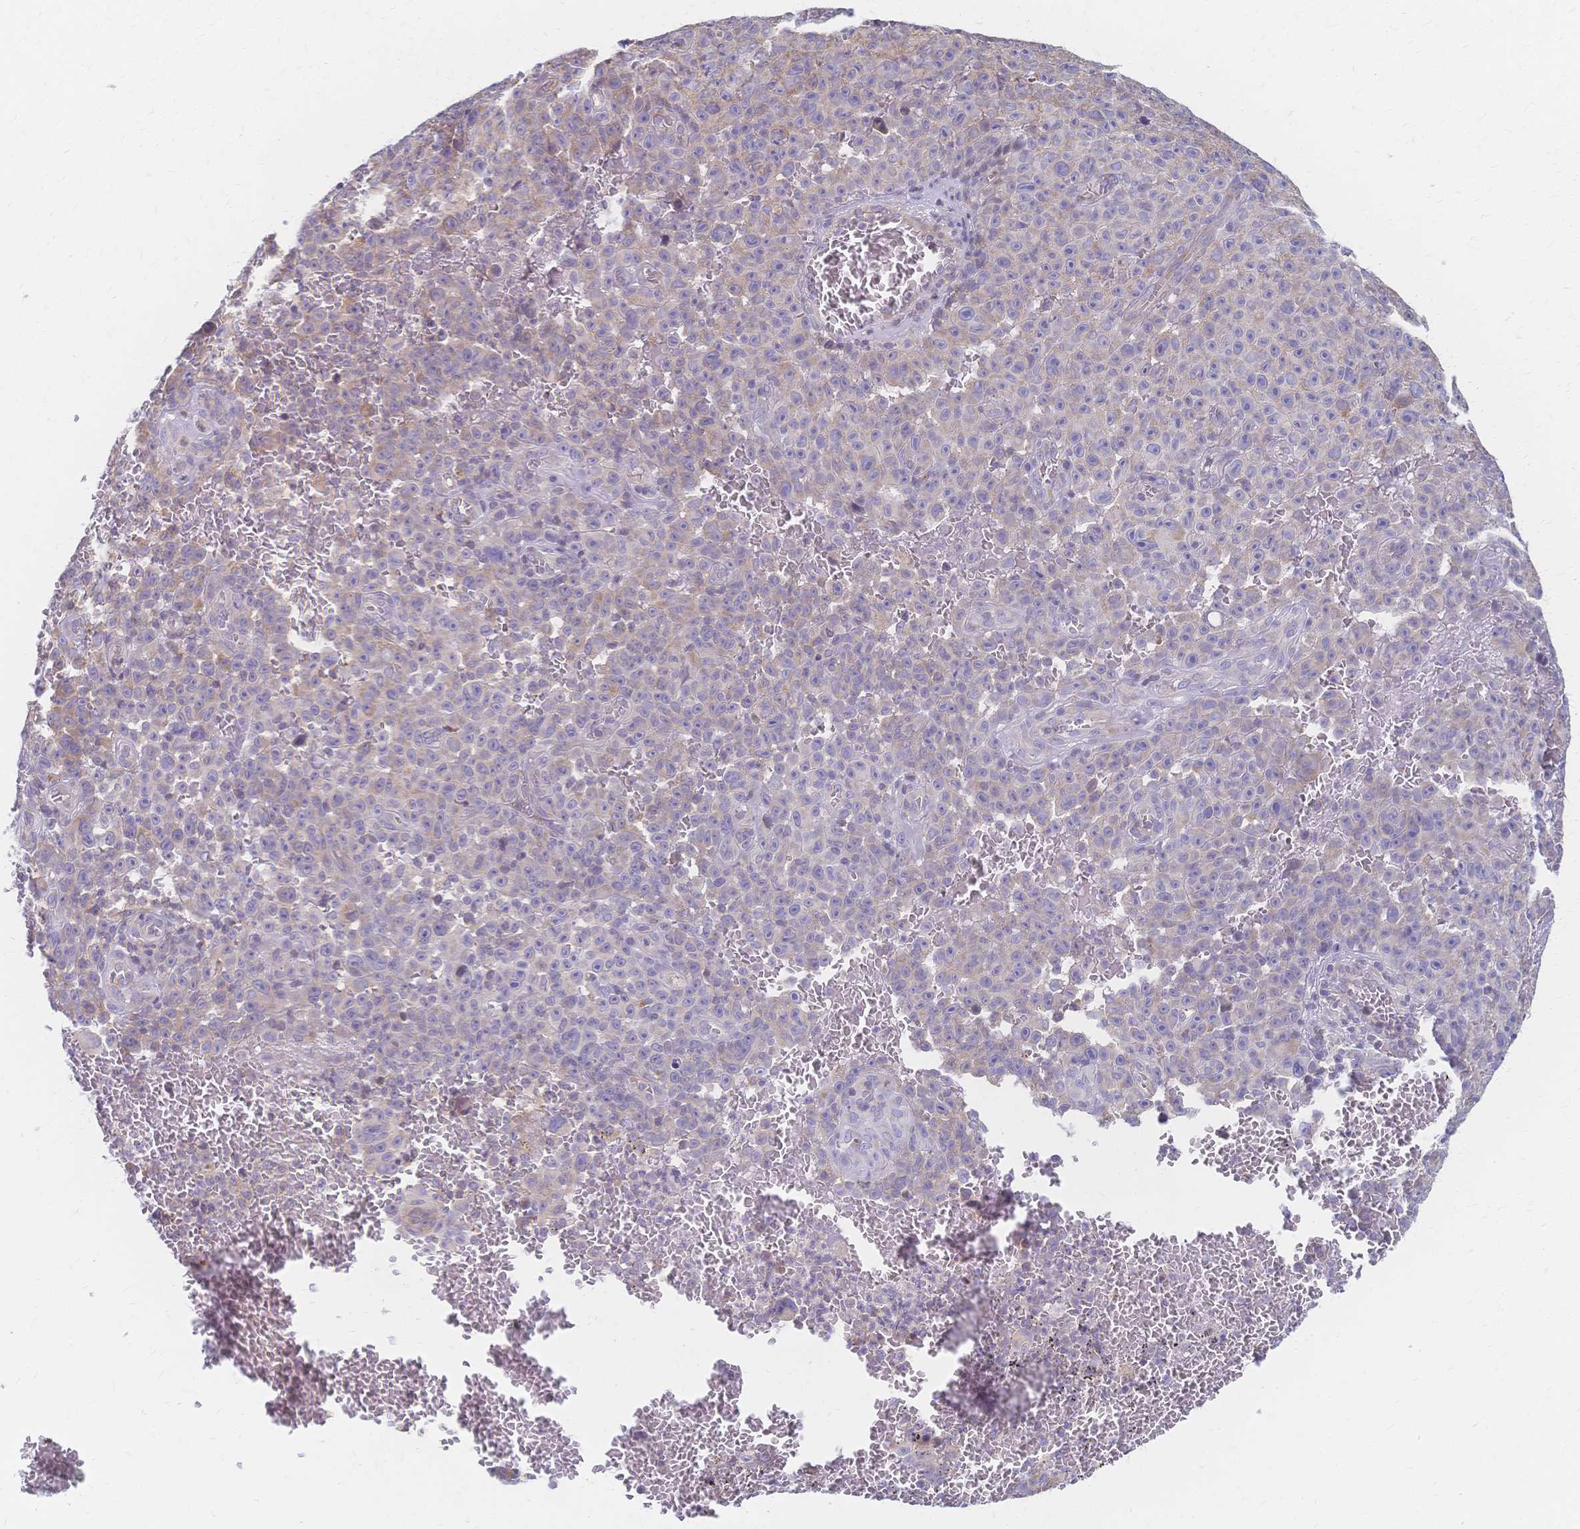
{"staining": {"intensity": "weak", "quantity": "25%-75%", "location": "cytoplasmic/membranous"}, "tissue": "melanoma", "cell_type": "Tumor cells", "image_type": "cancer", "snomed": [{"axis": "morphology", "description": "Malignant melanoma, NOS"}, {"axis": "topography", "description": "Skin"}], "caption": "Malignant melanoma tissue shows weak cytoplasmic/membranous expression in about 25%-75% of tumor cells, visualized by immunohistochemistry. (IHC, brightfield microscopy, high magnification).", "gene": "CYB5A", "patient": {"sex": "female", "age": 82}}